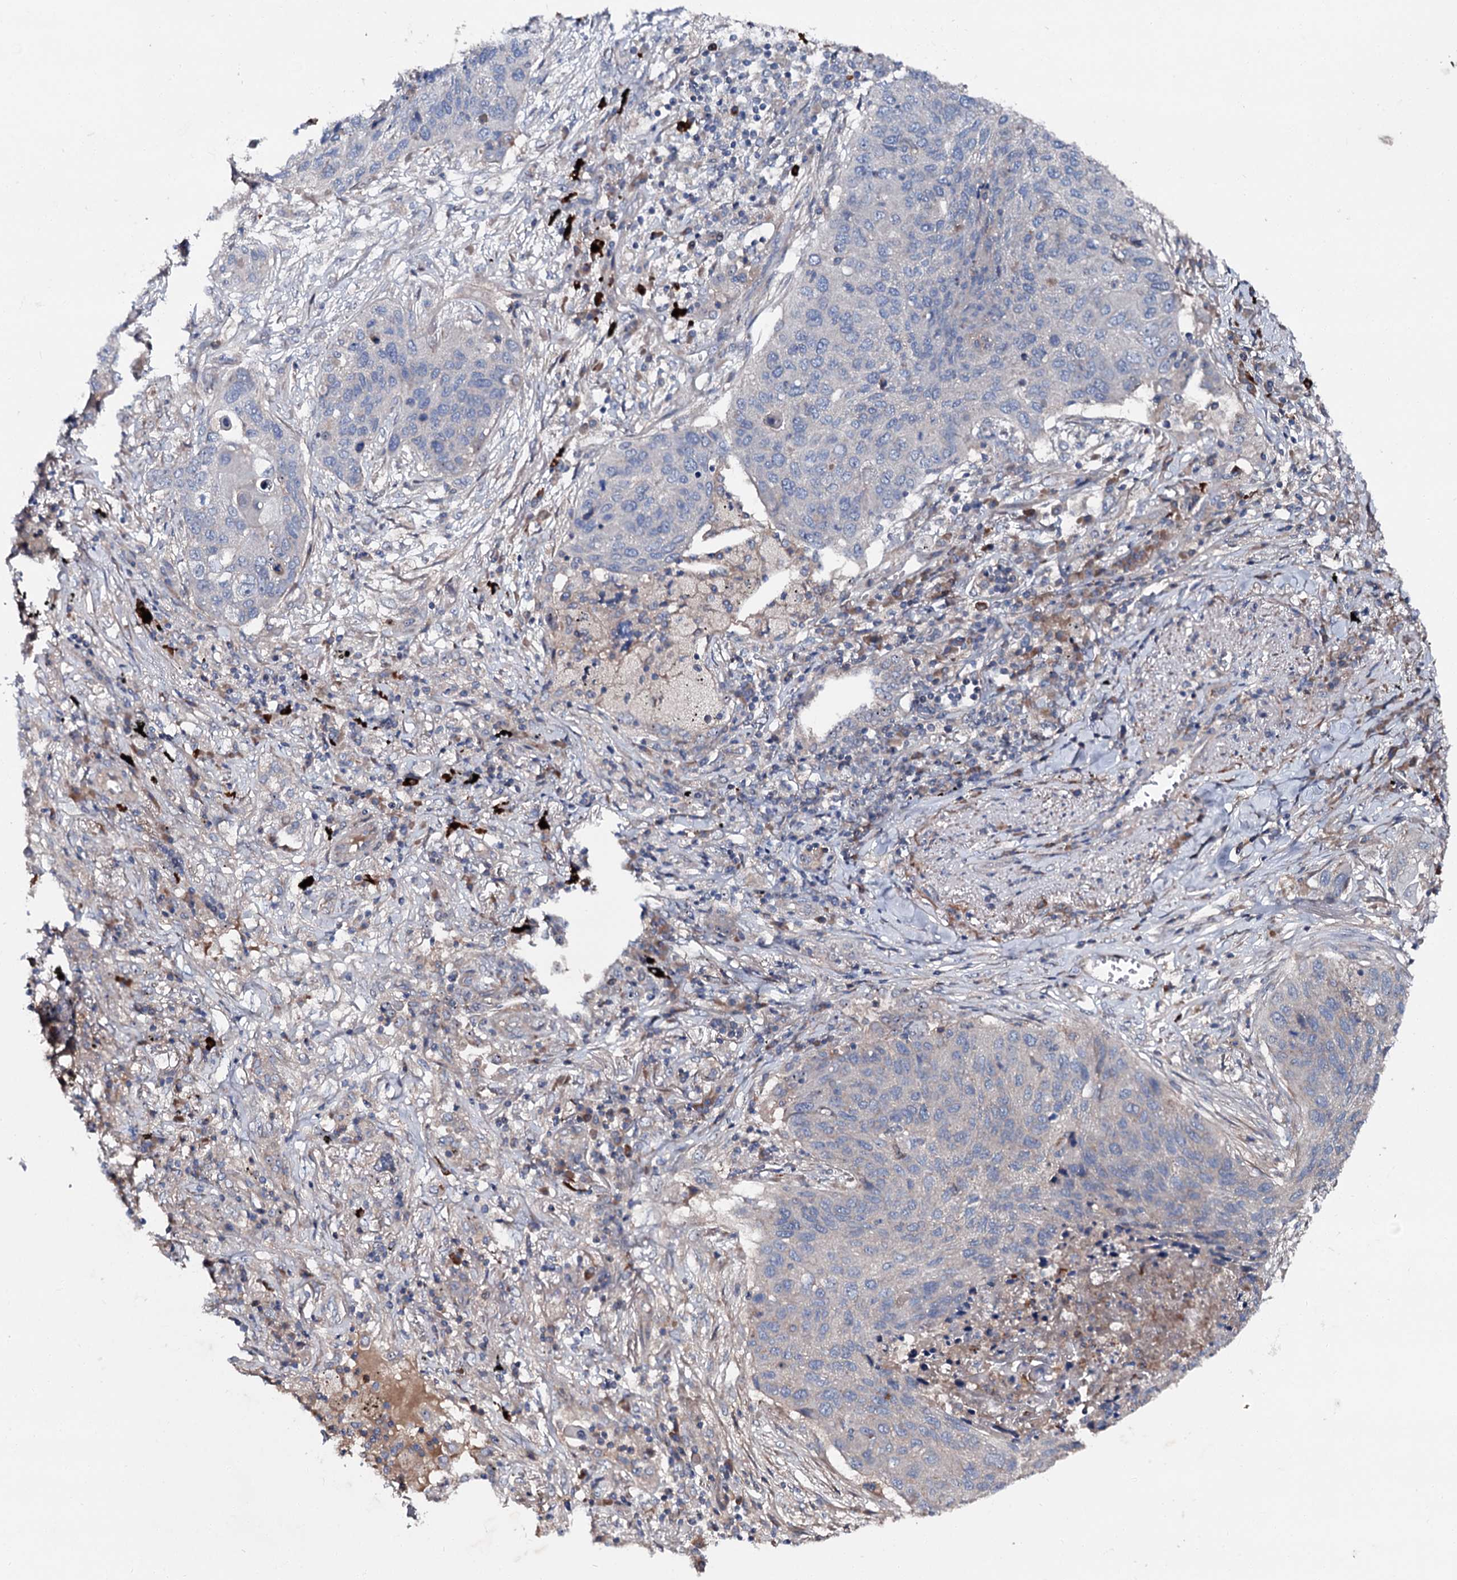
{"staining": {"intensity": "negative", "quantity": "none", "location": "none"}, "tissue": "lung cancer", "cell_type": "Tumor cells", "image_type": "cancer", "snomed": [{"axis": "morphology", "description": "Squamous cell carcinoma, NOS"}, {"axis": "topography", "description": "Lung"}], "caption": "This is an immunohistochemistry micrograph of human lung cancer. There is no expression in tumor cells.", "gene": "SLC22A25", "patient": {"sex": "female", "age": 63}}